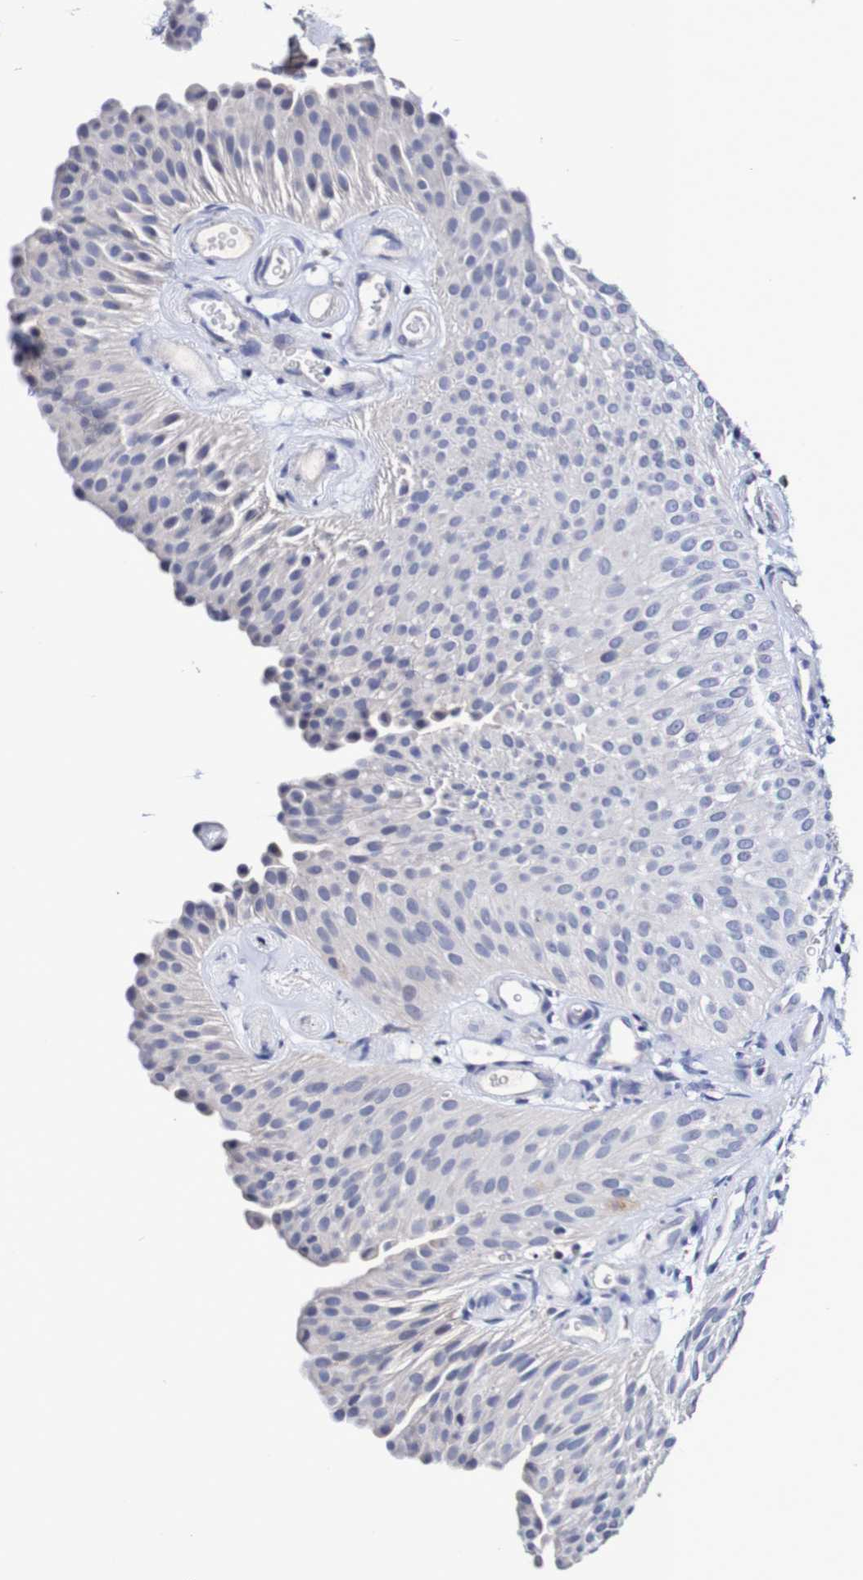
{"staining": {"intensity": "negative", "quantity": "none", "location": "none"}, "tissue": "urothelial cancer", "cell_type": "Tumor cells", "image_type": "cancer", "snomed": [{"axis": "morphology", "description": "Urothelial carcinoma, Low grade"}, {"axis": "topography", "description": "Urinary bladder"}], "caption": "Immunohistochemistry micrograph of neoplastic tissue: urothelial cancer stained with DAB exhibits no significant protein expression in tumor cells. (DAB (3,3'-diaminobenzidine) immunohistochemistry, high magnification).", "gene": "ACVR1C", "patient": {"sex": "female", "age": 60}}